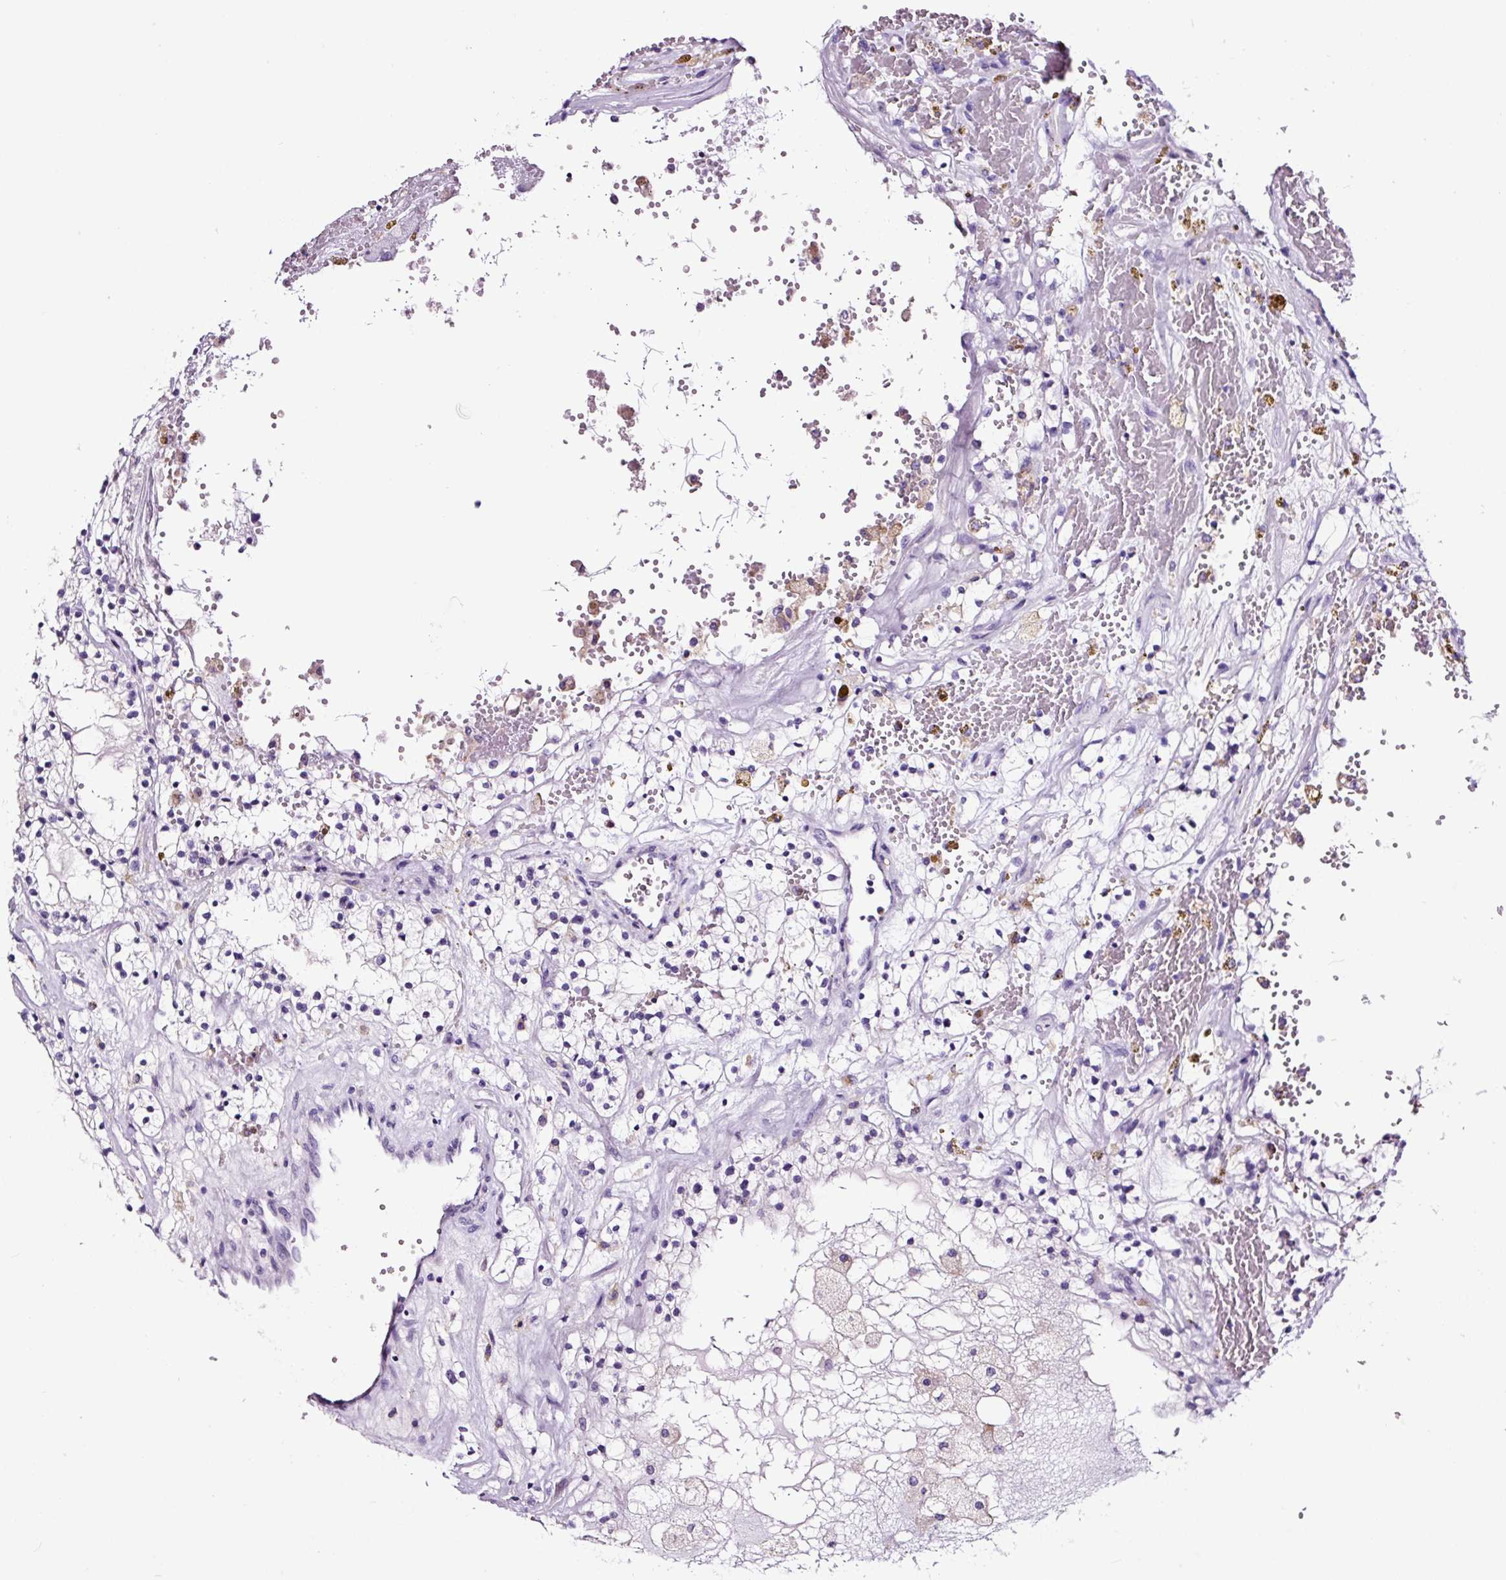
{"staining": {"intensity": "negative", "quantity": "none", "location": "none"}, "tissue": "renal cancer", "cell_type": "Tumor cells", "image_type": "cancer", "snomed": [{"axis": "morphology", "description": "Normal tissue, NOS"}, {"axis": "morphology", "description": "Adenocarcinoma, NOS"}, {"axis": "topography", "description": "Kidney"}], "caption": "DAB immunohistochemical staining of renal cancer shows no significant positivity in tumor cells.", "gene": "FBXL7", "patient": {"sex": "male", "age": 68}}